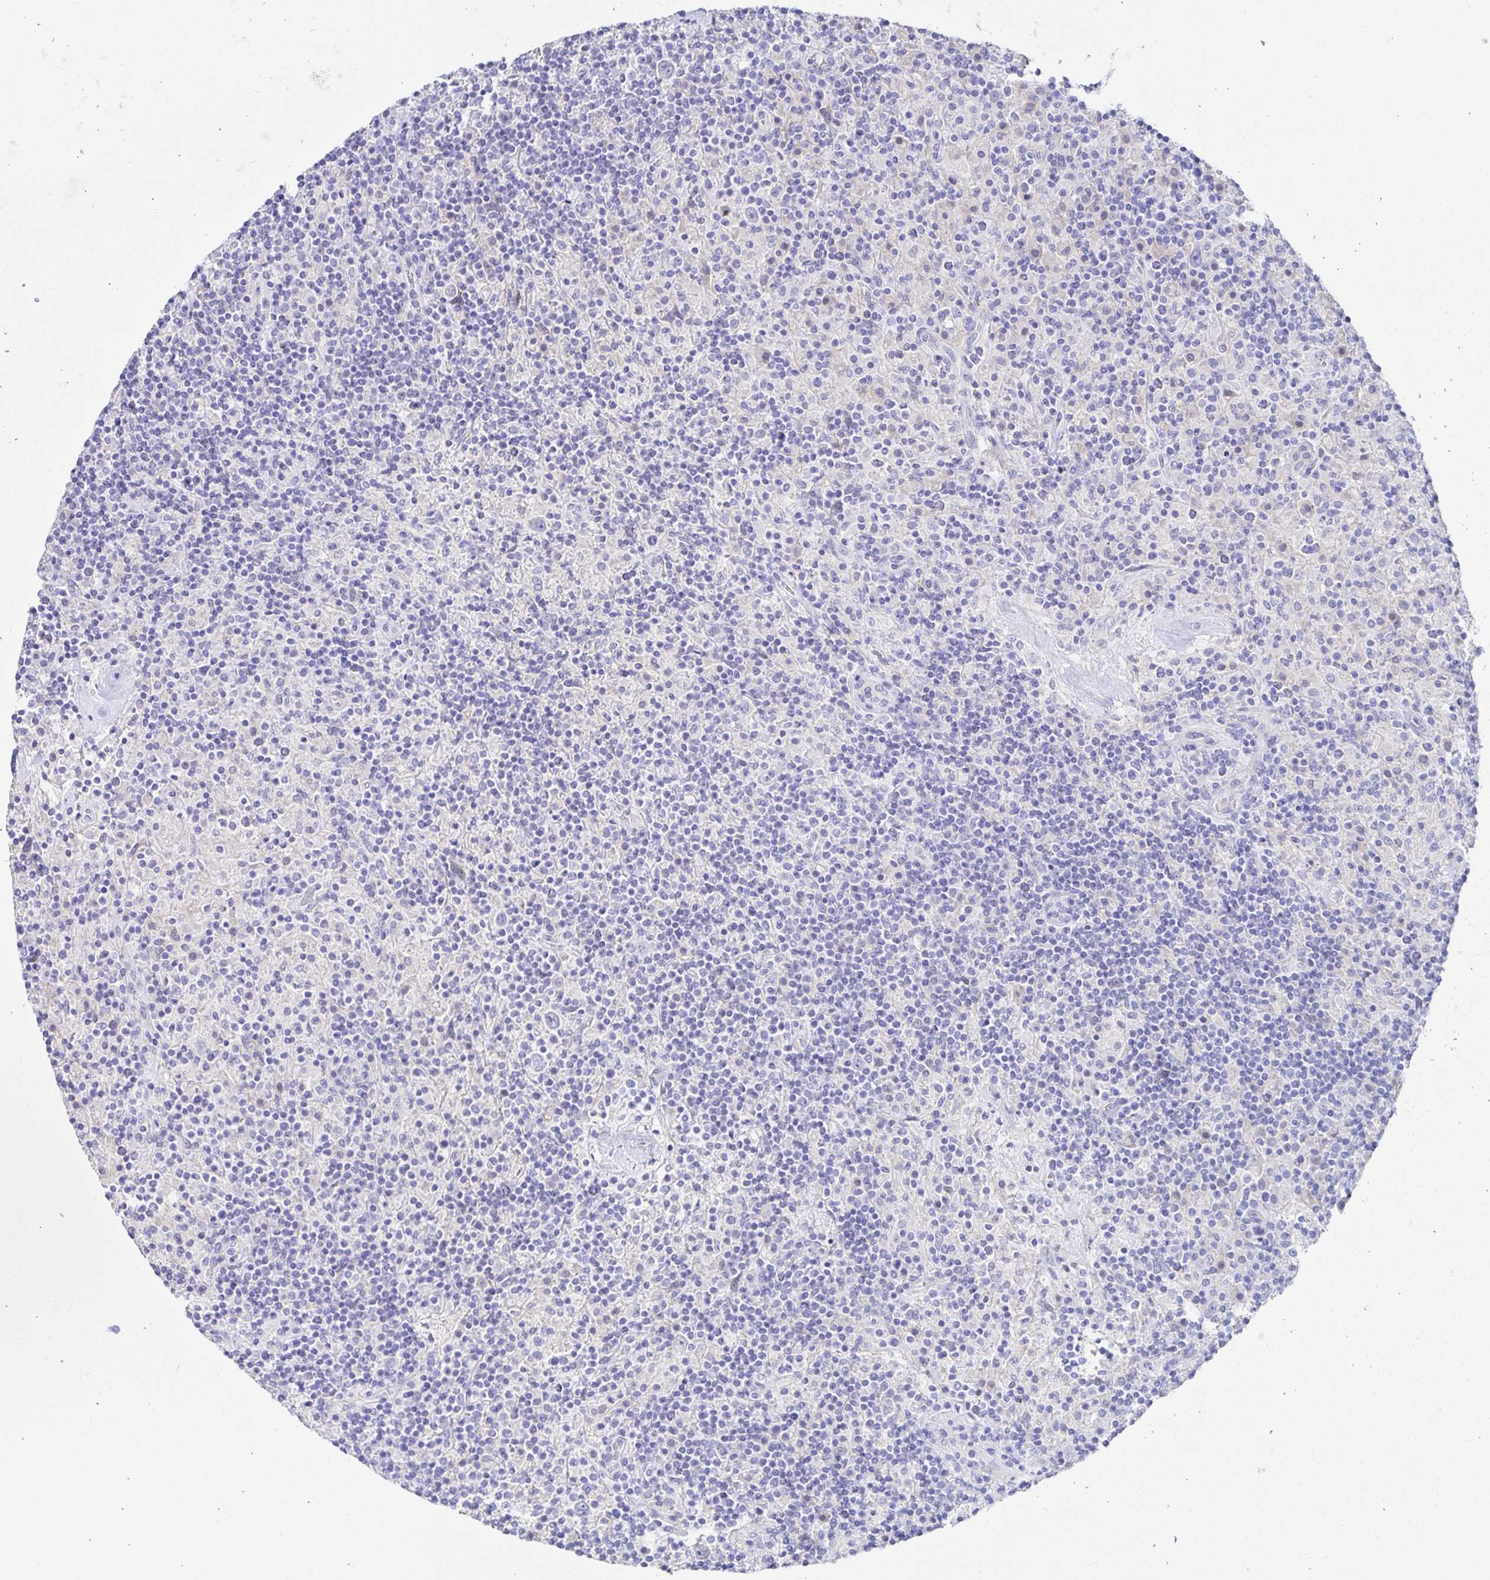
{"staining": {"intensity": "negative", "quantity": "none", "location": "none"}, "tissue": "lymphoma", "cell_type": "Tumor cells", "image_type": "cancer", "snomed": [{"axis": "morphology", "description": "Hodgkin's disease, NOS"}, {"axis": "topography", "description": "Thymus, NOS"}], "caption": "An IHC image of Hodgkin's disease is shown. There is no staining in tumor cells of Hodgkin's disease.", "gene": "CA9", "patient": {"sex": "female", "age": 17}}